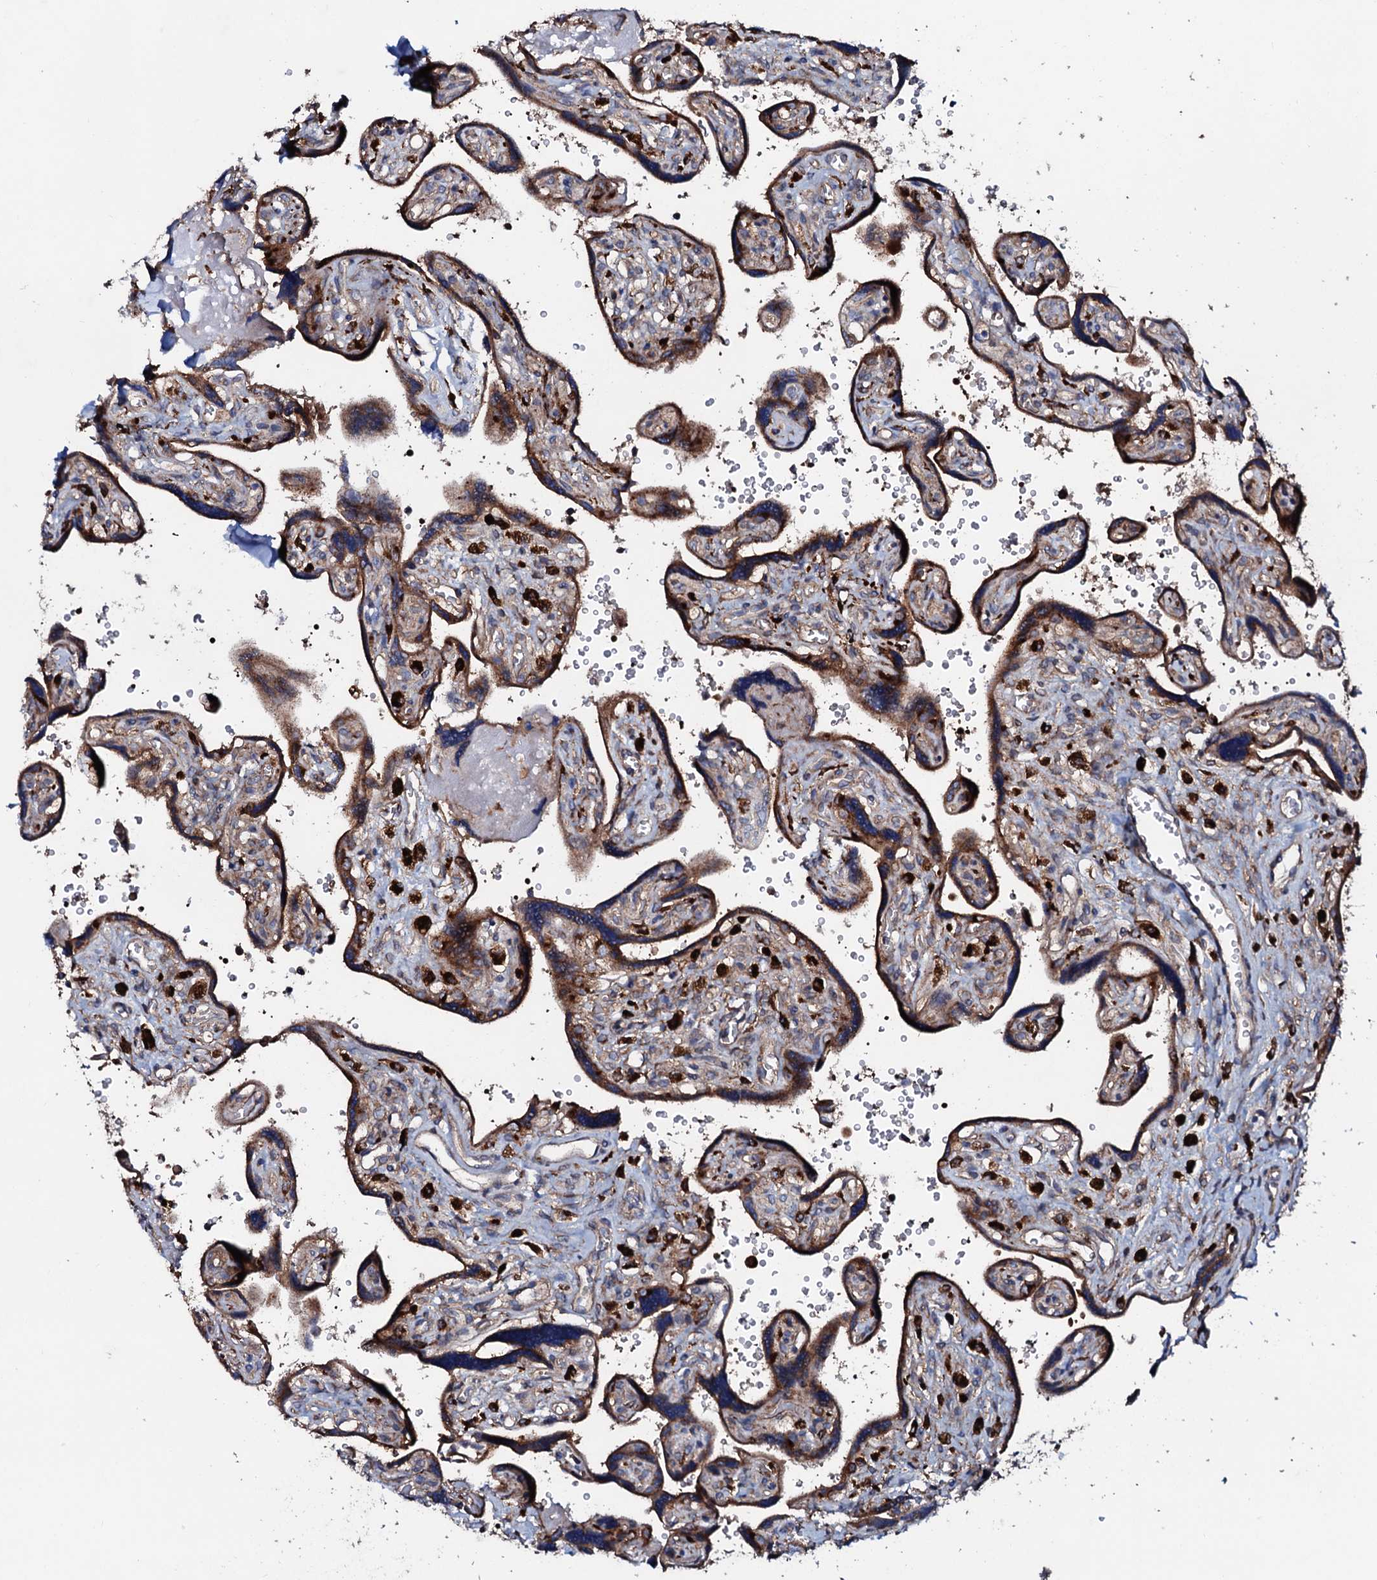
{"staining": {"intensity": "strong", "quantity": ">75%", "location": "cytoplasmic/membranous"}, "tissue": "placenta", "cell_type": "Trophoblastic cells", "image_type": "normal", "snomed": [{"axis": "morphology", "description": "Normal tissue, NOS"}, {"axis": "topography", "description": "Placenta"}], "caption": "Placenta stained with a brown dye demonstrates strong cytoplasmic/membranous positive staining in about >75% of trophoblastic cells.", "gene": "P2RX4", "patient": {"sex": "female", "age": 39}}